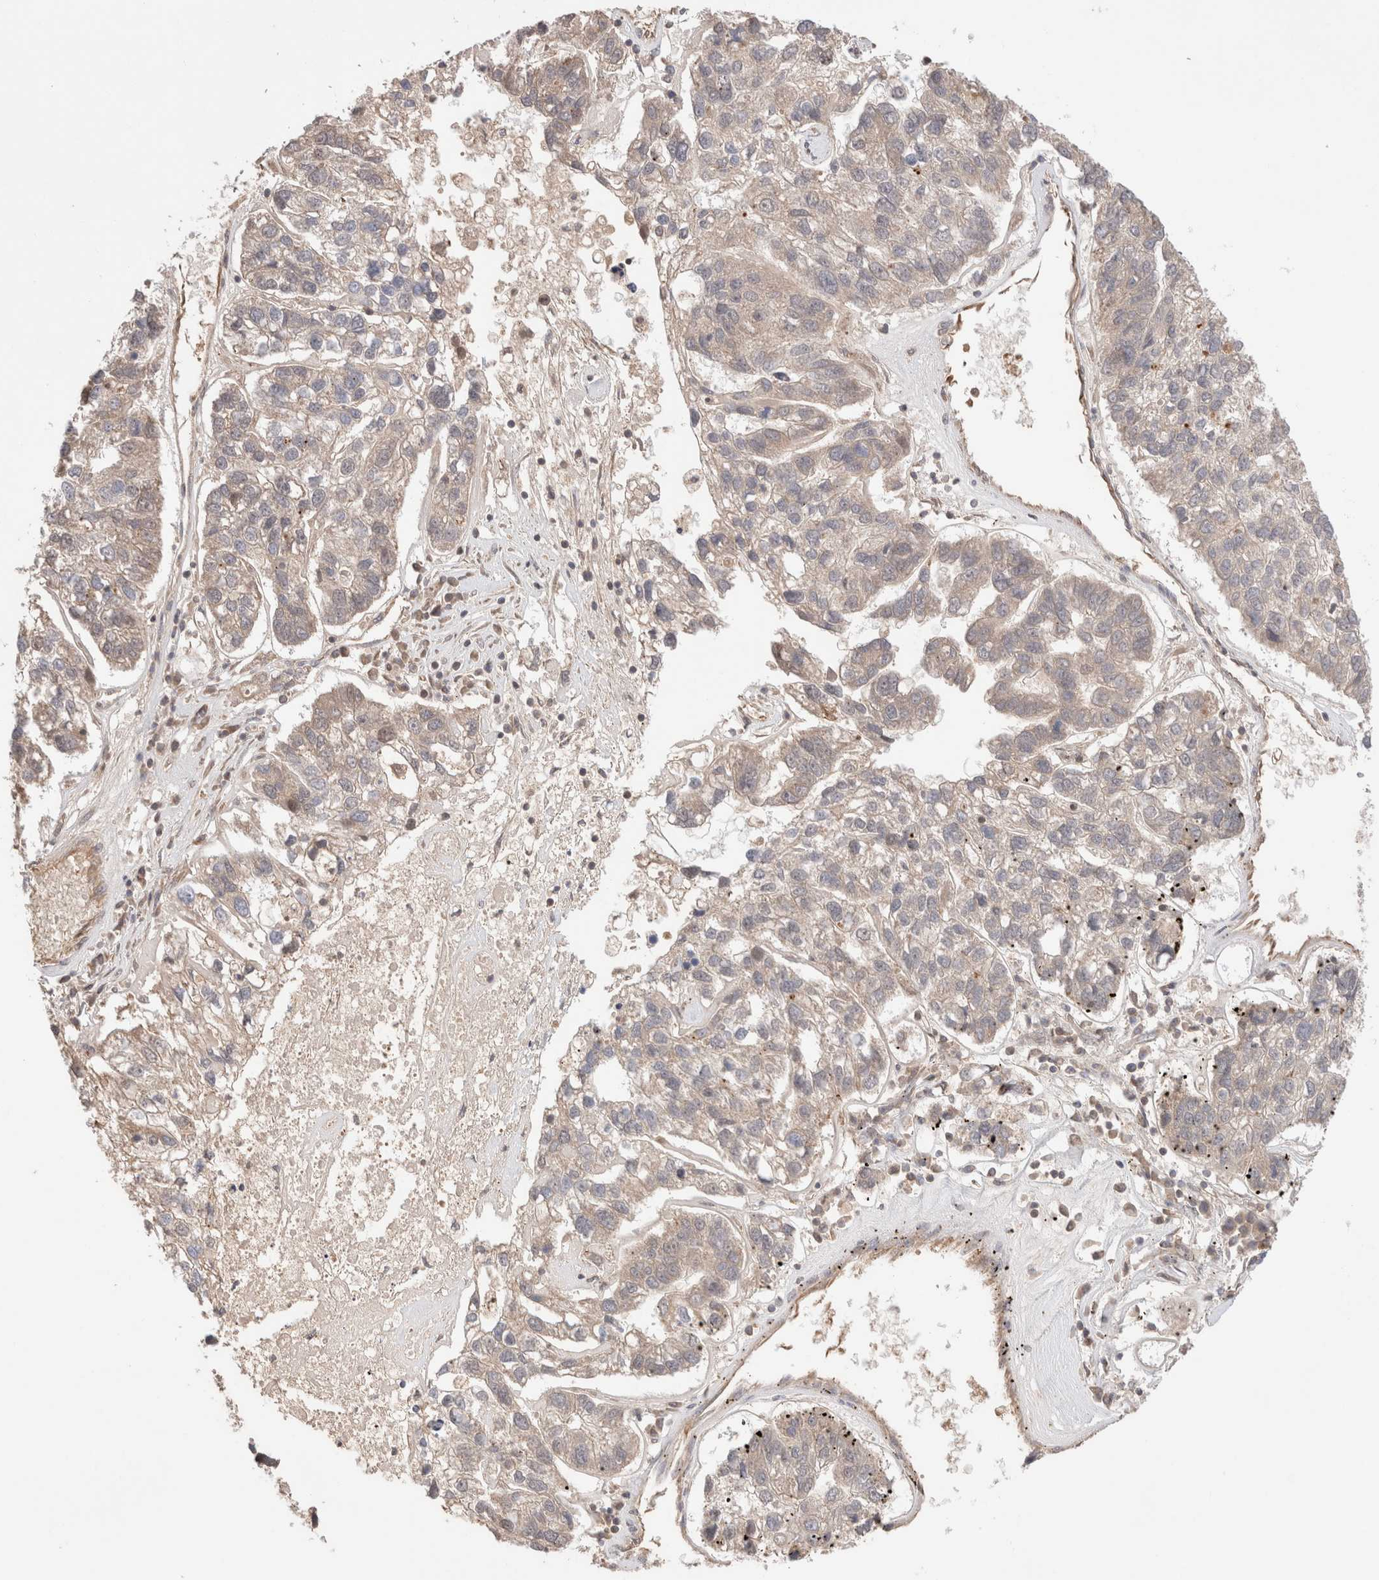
{"staining": {"intensity": "weak", "quantity": "25%-75%", "location": "cytoplasmic/membranous"}, "tissue": "pancreatic cancer", "cell_type": "Tumor cells", "image_type": "cancer", "snomed": [{"axis": "morphology", "description": "Adenocarcinoma, NOS"}, {"axis": "topography", "description": "Pancreas"}], "caption": "The immunohistochemical stain shows weak cytoplasmic/membranous positivity in tumor cells of pancreatic cancer tissue.", "gene": "SIKE1", "patient": {"sex": "female", "age": 61}}